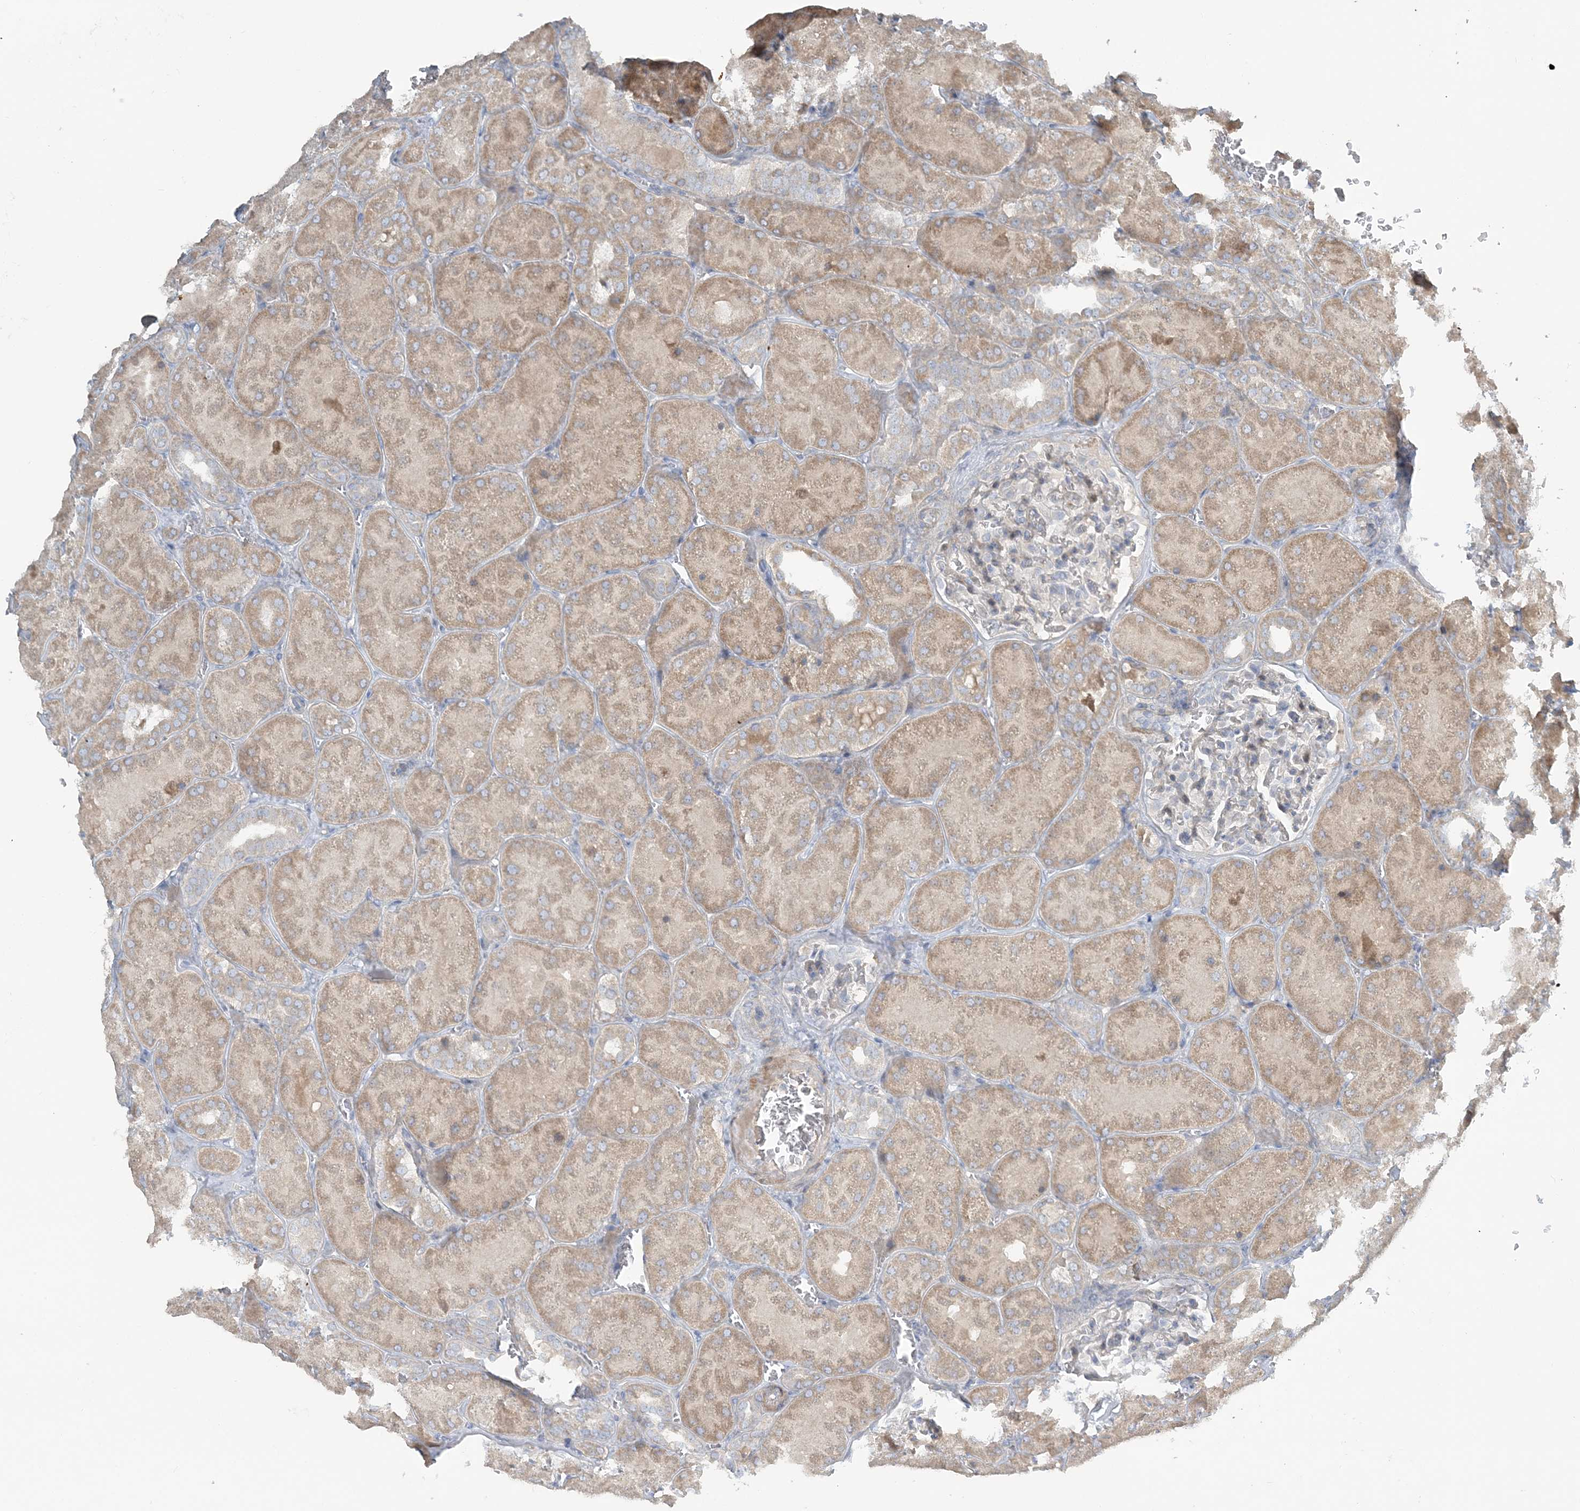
{"staining": {"intensity": "negative", "quantity": "none", "location": "none"}, "tissue": "kidney", "cell_type": "Cells in glomeruli", "image_type": "normal", "snomed": [{"axis": "morphology", "description": "Normal tissue, NOS"}, {"axis": "topography", "description": "Kidney"}], "caption": "A micrograph of kidney stained for a protein reveals no brown staining in cells in glomeruli. (DAB (3,3'-diaminobenzidine) immunohistochemistry, high magnification).", "gene": "SLC4A10", "patient": {"sex": "male", "age": 28}}